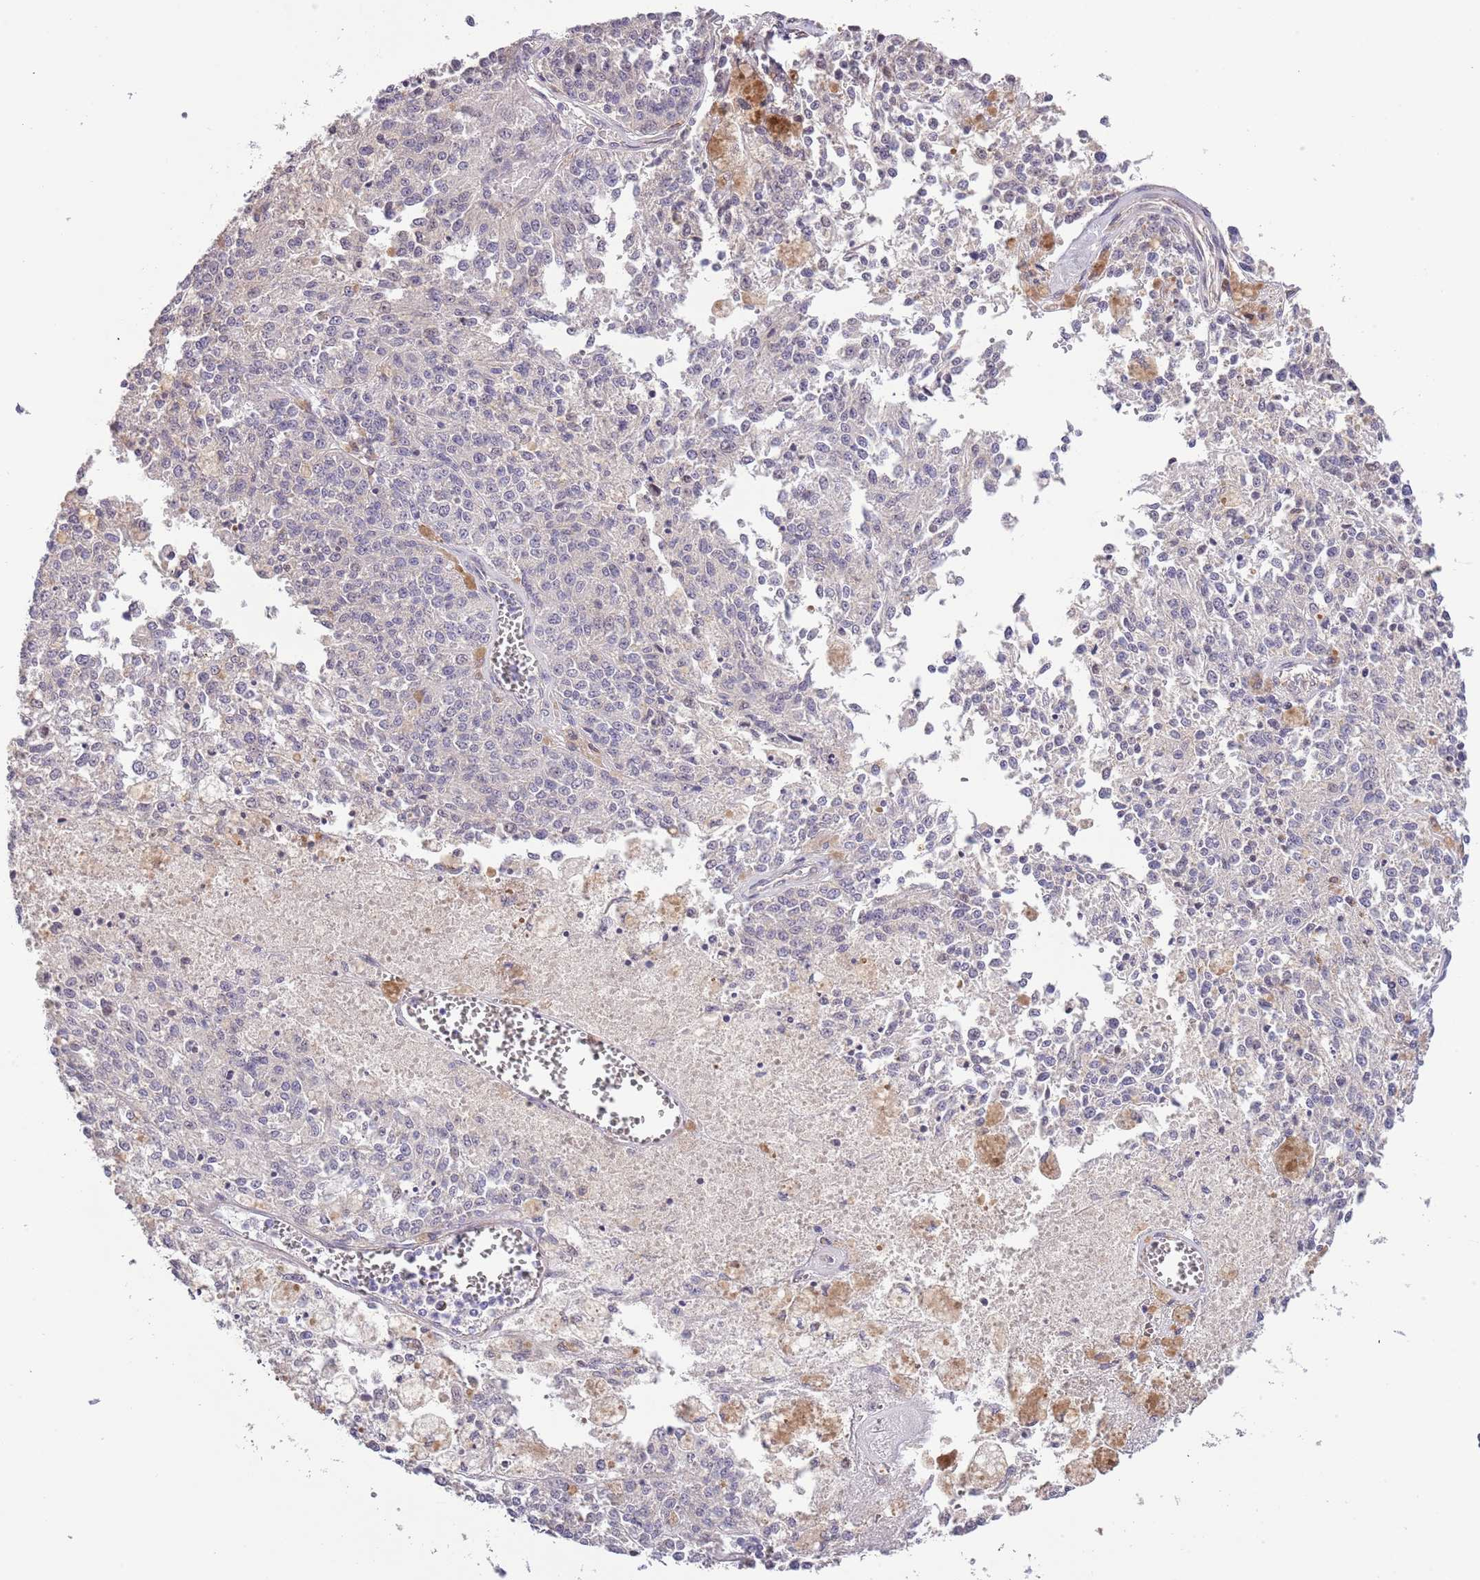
{"staining": {"intensity": "negative", "quantity": "none", "location": "none"}, "tissue": "melanoma", "cell_type": "Tumor cells", "image_type": "cancer", "snomed": [{"axis": "morphology", "description": "Malignant melanoma, NOS"}, {"axis": "topography", "description": "Skin"}], "caption": "Immunohistochemistry (IHC) micrograph of neoplastic tissue: malignant melanoma stained with DAB displays no significant protein expression in tumor cells.", "gene": "LIPJ", "patient": {"sex": "female", "age": 64}}